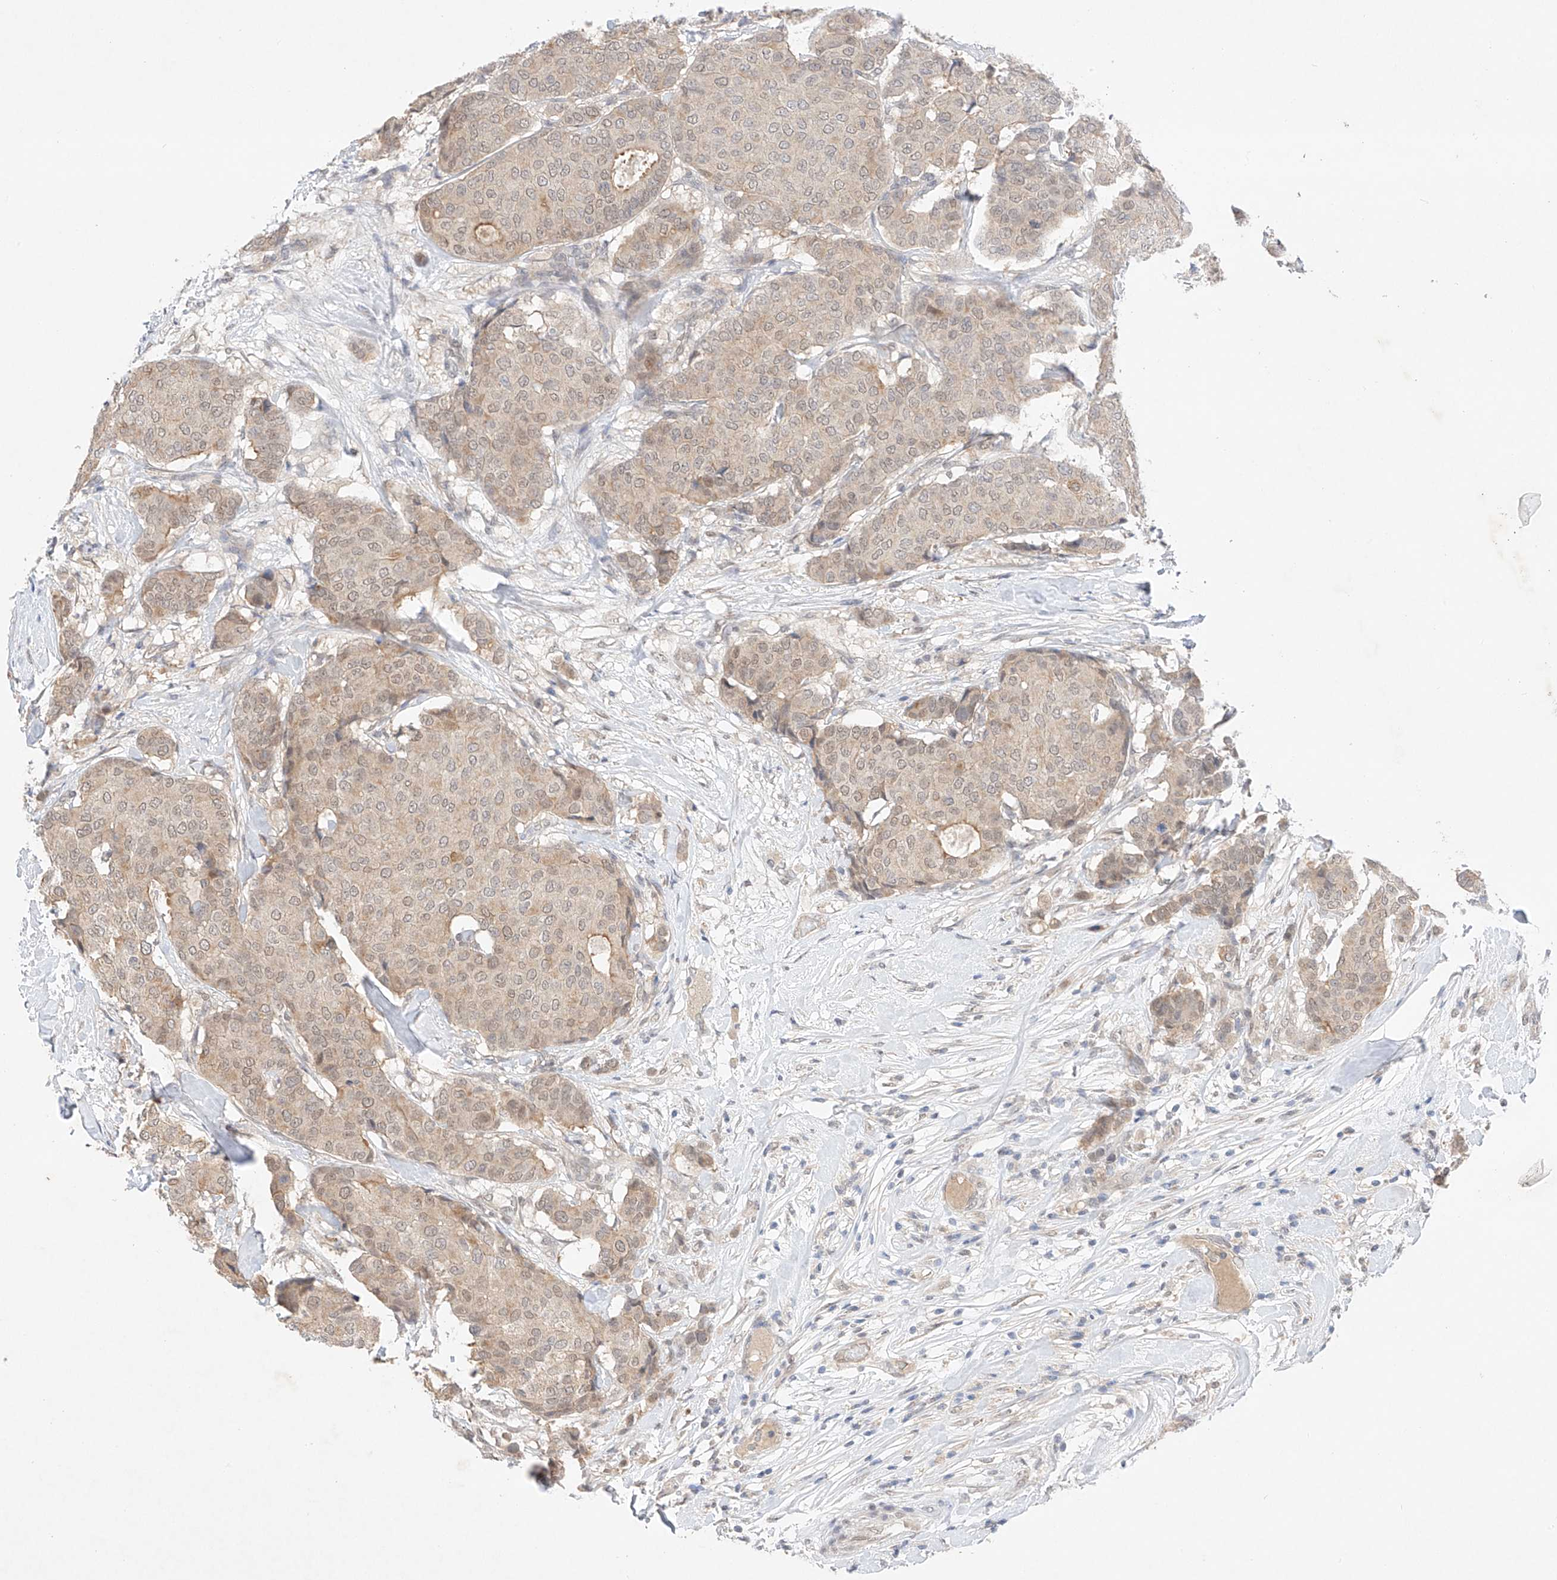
{"staining": {"intensity": "weak", "quantity": "<25%", "location": "cytoplasmic/membranous"}, "tissue": "breast cancer", "cell_type": "Tumor cells", "image_type": "cancer", "snomed": [{"axis": "morphology", "description": "Duct carcinoma"}, {"axis": "topography", "description": "Breast"}], "caption": "Micrograph shows no significant protein positivity in tumor cells of intraductal carcinoma (breast). Brightfield microscopy of immunohistochemistry (IHC) stained with DAB (3,3'-diaminobenzidine) (brown) and hematoxylin (blue), captured at high magnification.", "gene": "IL22RA2", "patient": {"sex": "female", "age": 75}}